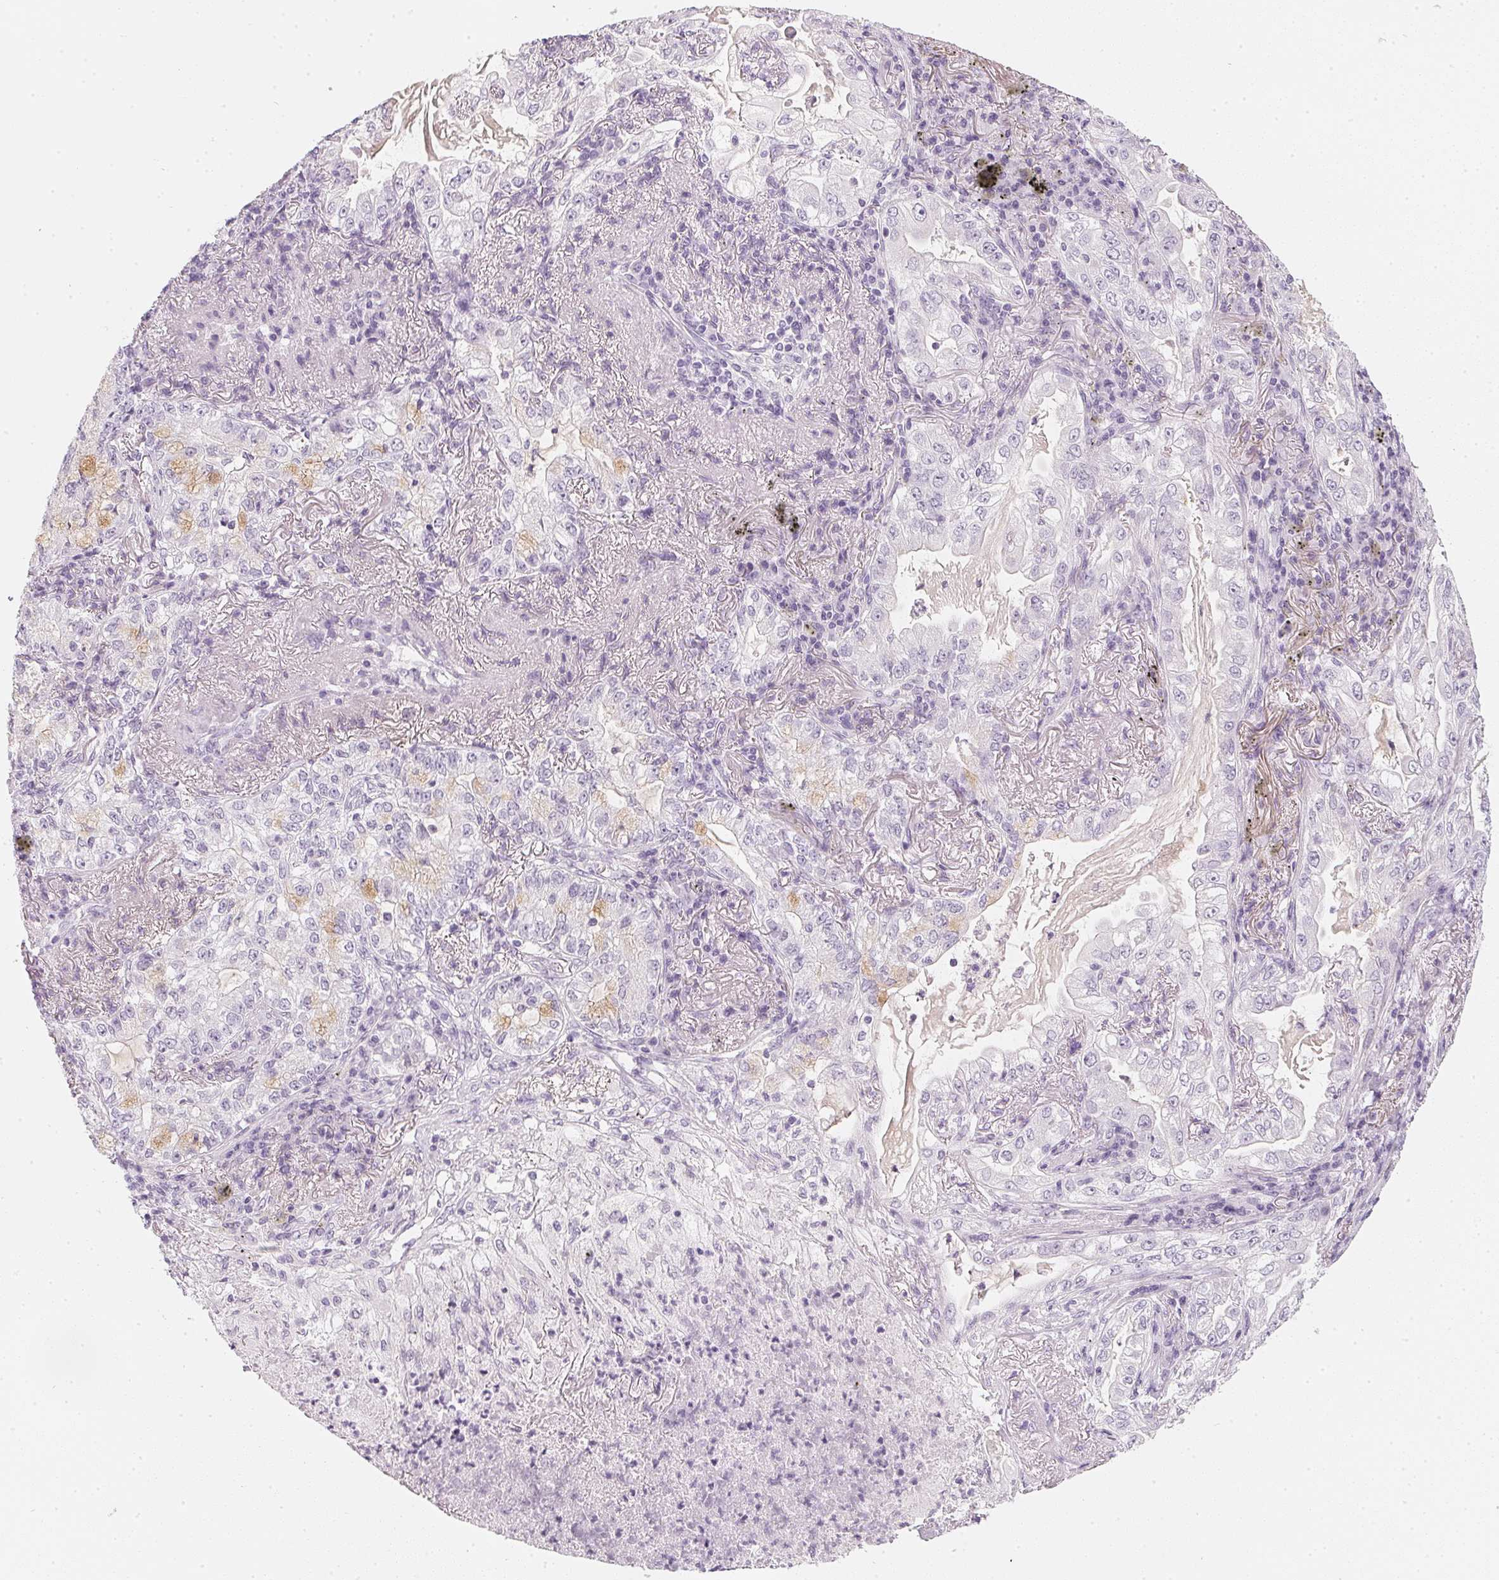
{"staining": {"intensity": "negative", "quantity": "none", "location": "none"}, "tissue": "lung cancer", "cell_type": "Tumor cells", "image_type": "cancer", "snomed": [{"axis": "morphology", "description": "Adenocarcinoma, NOS"}, {"axis": "topography", "description": "Lung"}], "caption": "A high-resolution micrograph shows immunohistochemistry staining of lung cancer (adenocarcinoma), which shows no significant staining in tumor cells. (DAB (3,3'-diaminobenzidine) immunohistochemistry (IHC) with hematoxylin counter stain).", "gene": "CHST4", "patient": {"sex": "female", "age": 73}}